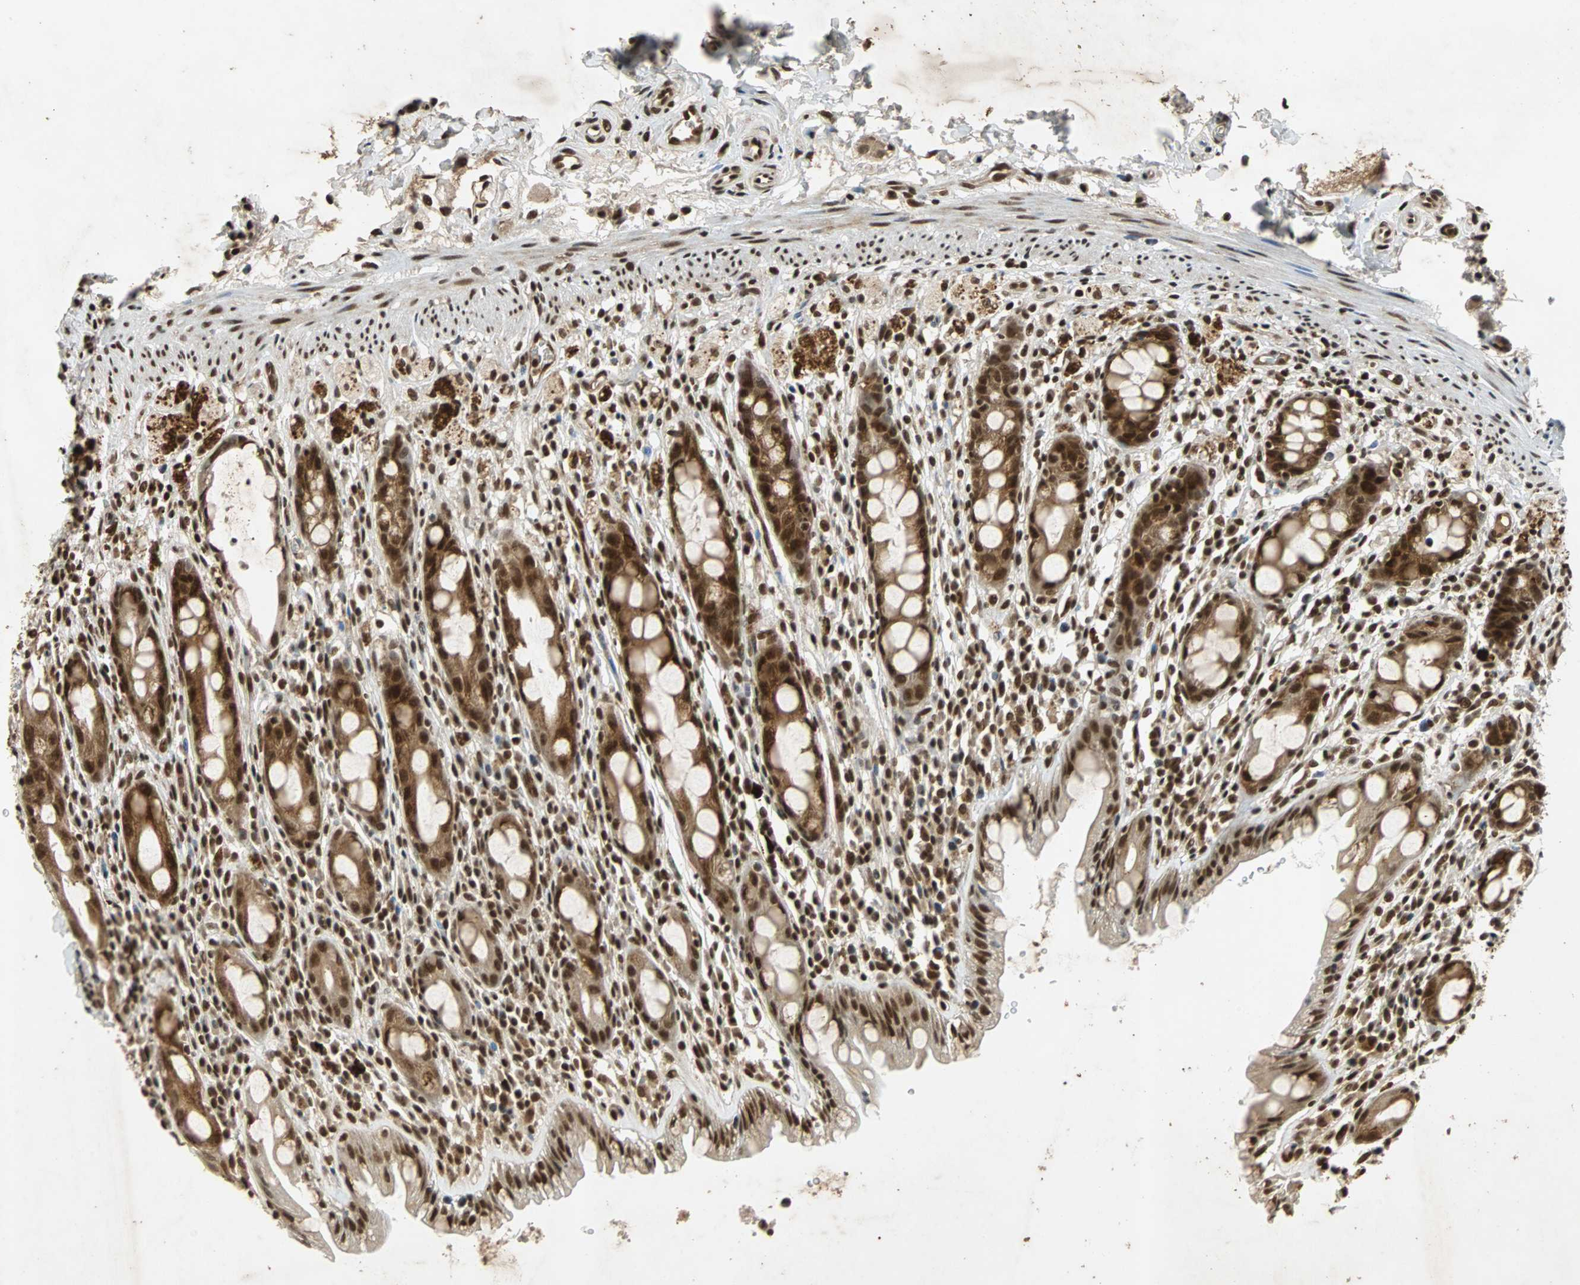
{"staining": {"intensity": "strong", "quantity": ">75%", "location": "nuclear"}, "tissue": "rectum", "cell_type": "Glandular cells", "image_type": "normal", "snomed": [{"axis": "morphology", "description": "Normal tissue, NOS"}, {"axis": "topography", "description": "Rectum"}], "caption": "A high amount of strong nuclear positivity is appreciated in approximately >75% of glandular cells in benign rectum.", "gene": "TAF5", "patient": {"sex": "male", "age": 44}}